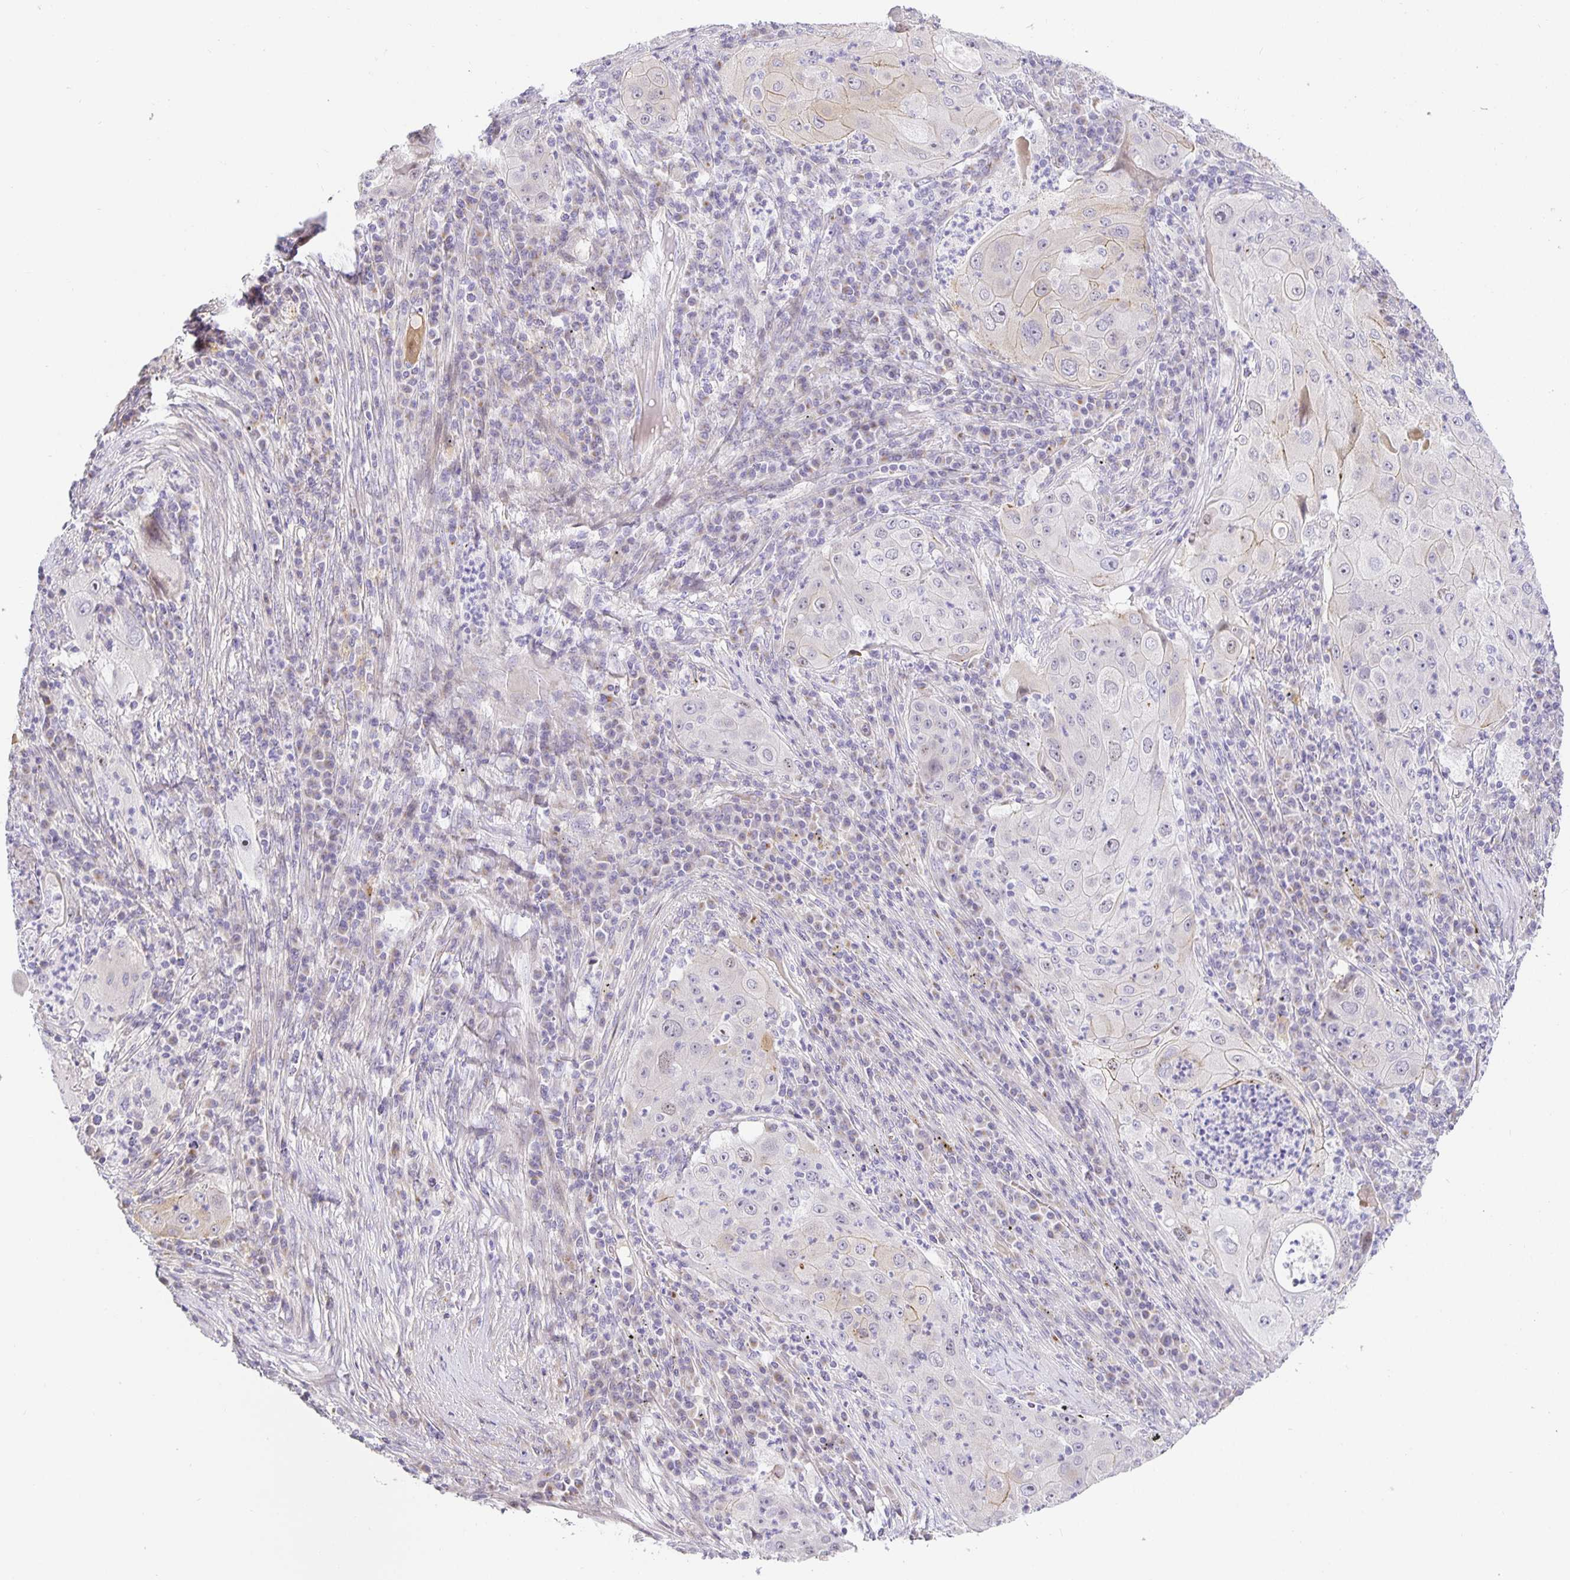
{"staining": {"intensity": "weak", "quantity": "<25%", "location": "cytoplasmic/membranous"}, "tissue": "lung cancer", "cell_type": "Tumor cells", "image_type": "cancer", "snomed": [{"axis": "morphology", "description": "Squamous cell carcinoma, NOS"}, {"axis": "topography", "description": "Lung"}], "caption": "Immunohistochemical staining of human lung squamous cell carcinoma shows no significant staining in tumor cells.", "gene": "TJP3", "patient": {"sex": "female", "age": 59}}